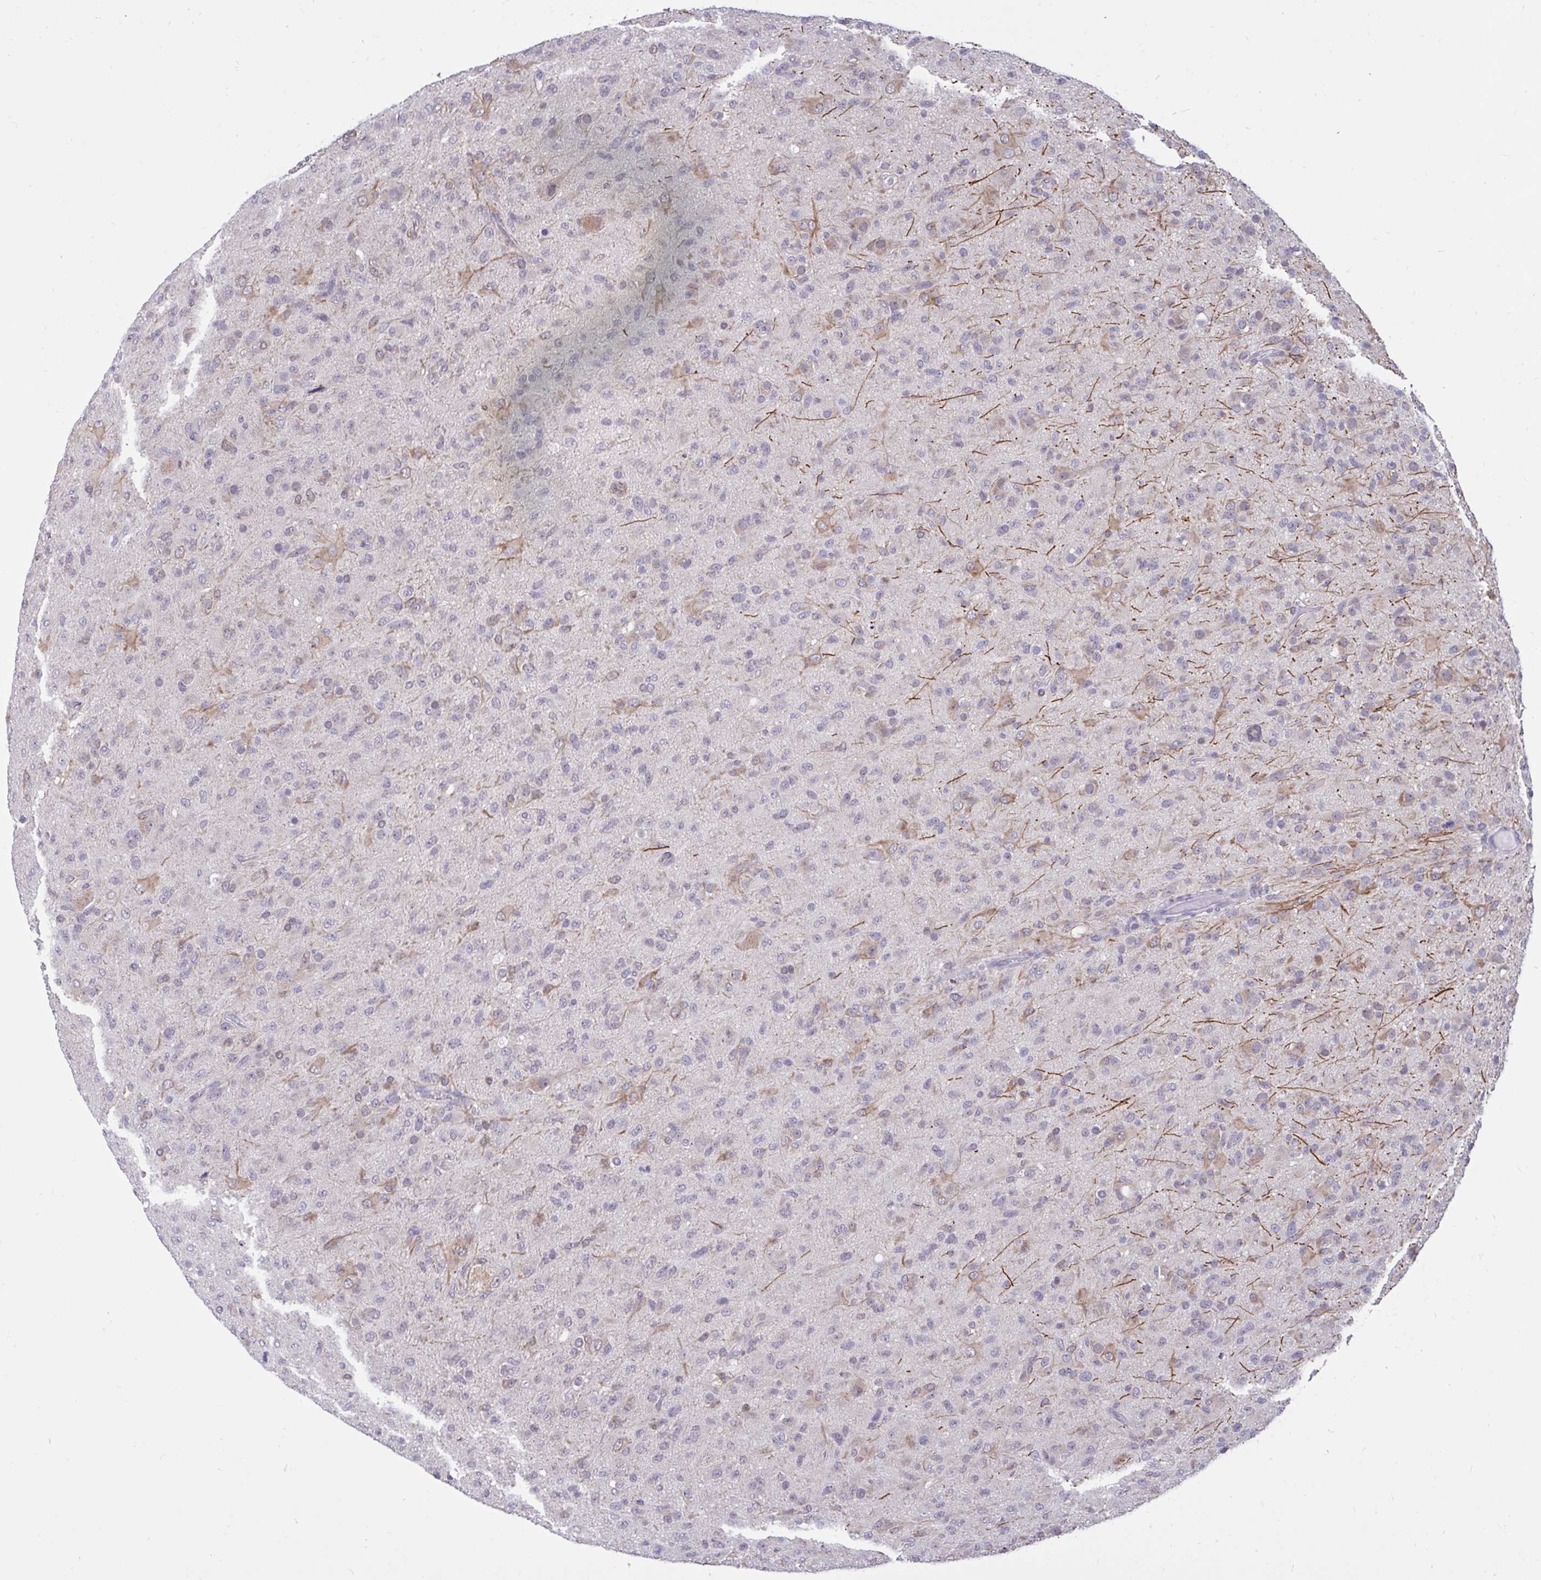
{"staining": {"intensity": "moderate", "quantity": "<25%", "location": "cytoplasmic/membranous"}, "tissue": "glioma", "cell_type": "Tumor cells", "image_type": "cancer", "snomed": [{"axis": "morphology", "description": "Glioma, malignant, Low grade"}, {"axis": "topography", "description": "Brain"}], "caption": "Protein expression by immunohistochemistry (IHC) demonstrates moderate cytoplasmic/membranous positivity in about <25% of tumor cells in low-grade glioma (malignant).", "gene": "ARPP19", "patient": {"sex": "male", "age": 65}}